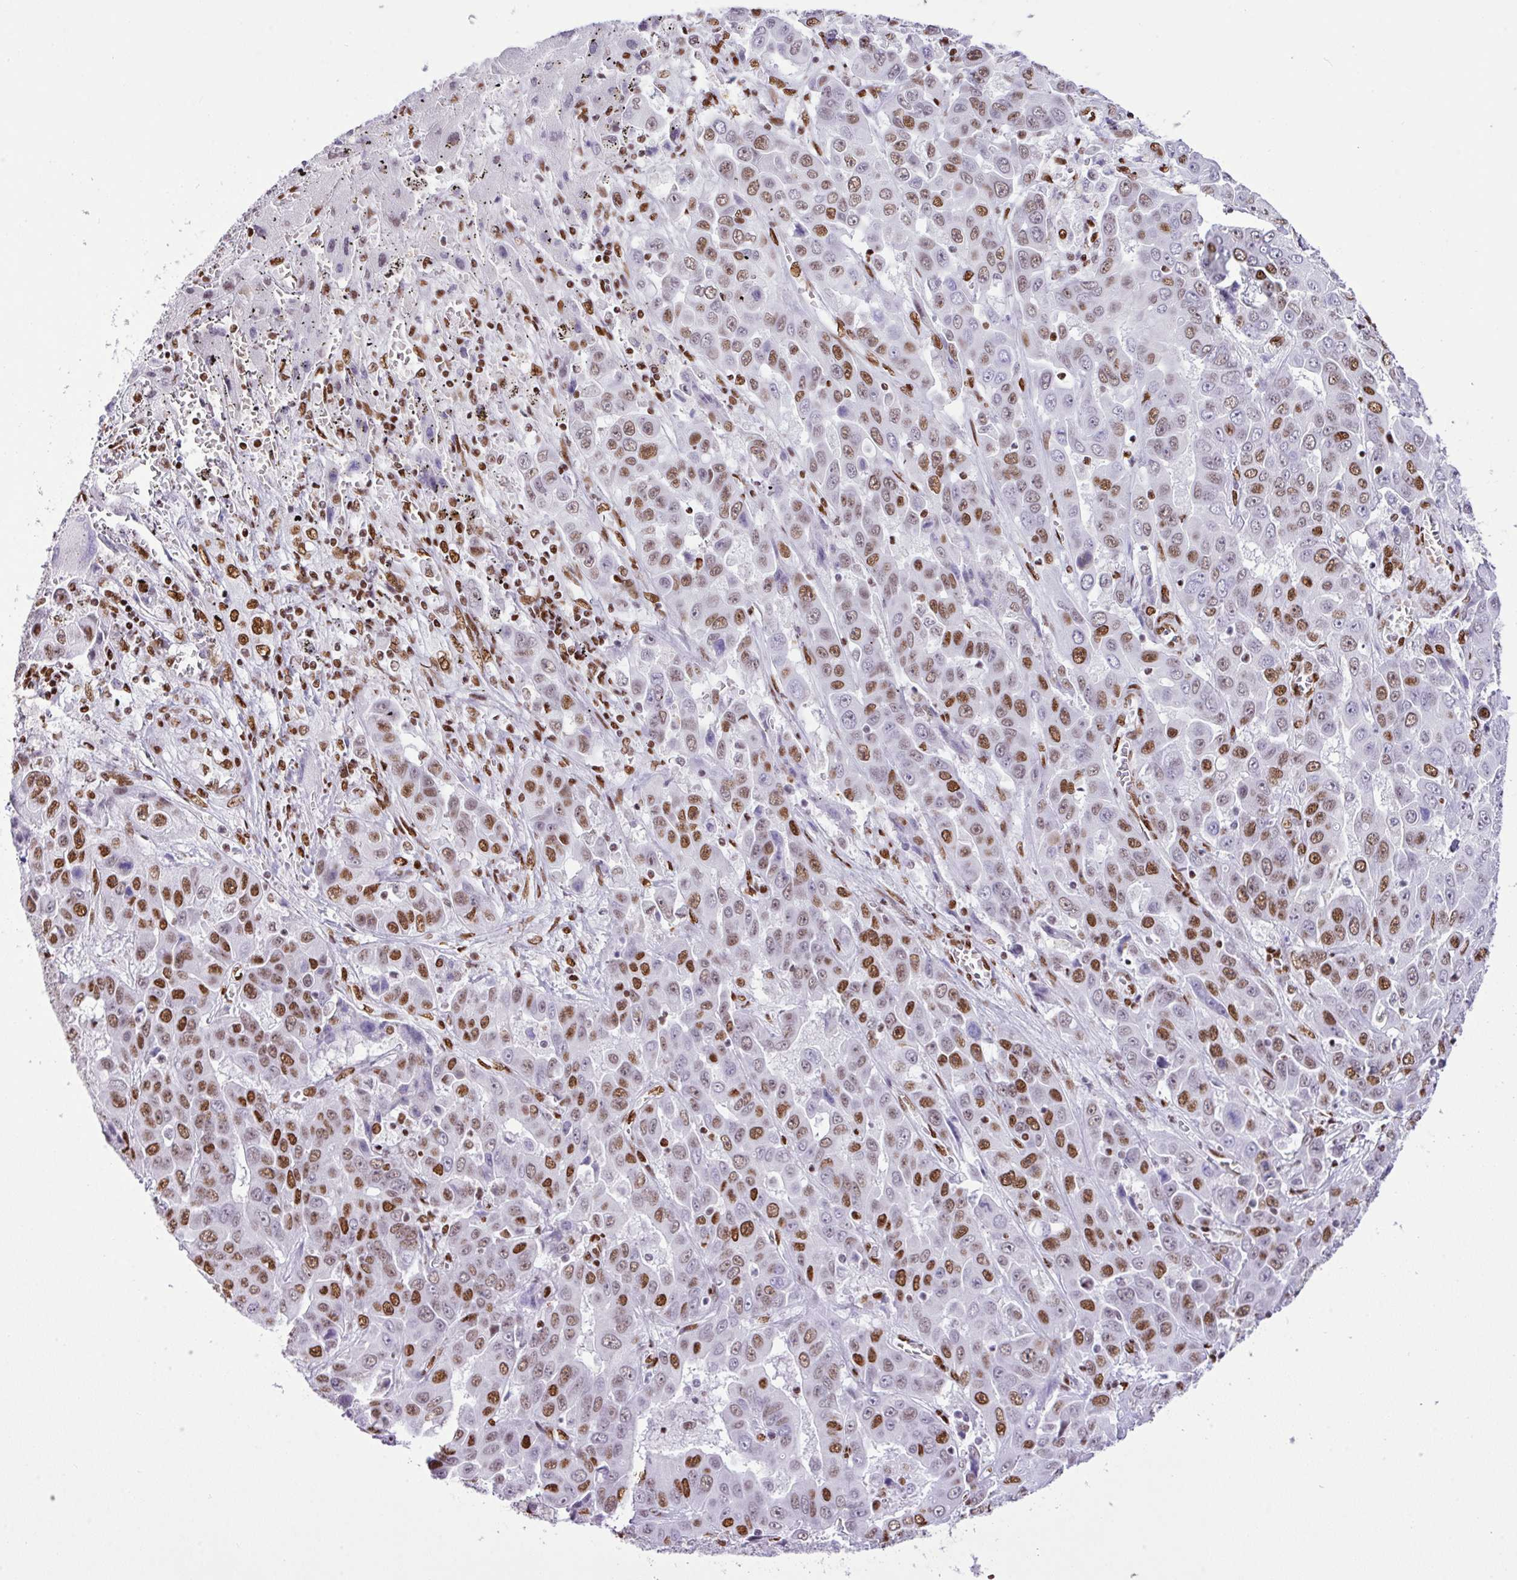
{"staining": {"intensity": "moderate", "quantity": "25%-75%", "location": "nuclear"}, "tissue": "liver cancer", "cell_type": "Tumor cells", "image_type": "cancer", "snomed": [{"axis": "morphology", "description": "Cholangiocarcinoma"}, {"axis": "topography", "description": "Liver"}], "caption": "Protein expression analysis of human liver cancer (cholangiocarcinoma) reveals moderate nuclear staining in approximately 25%-75% of tumor cells.", "gene": "RARG", "patient": {"sex": "female", "age": 52}}